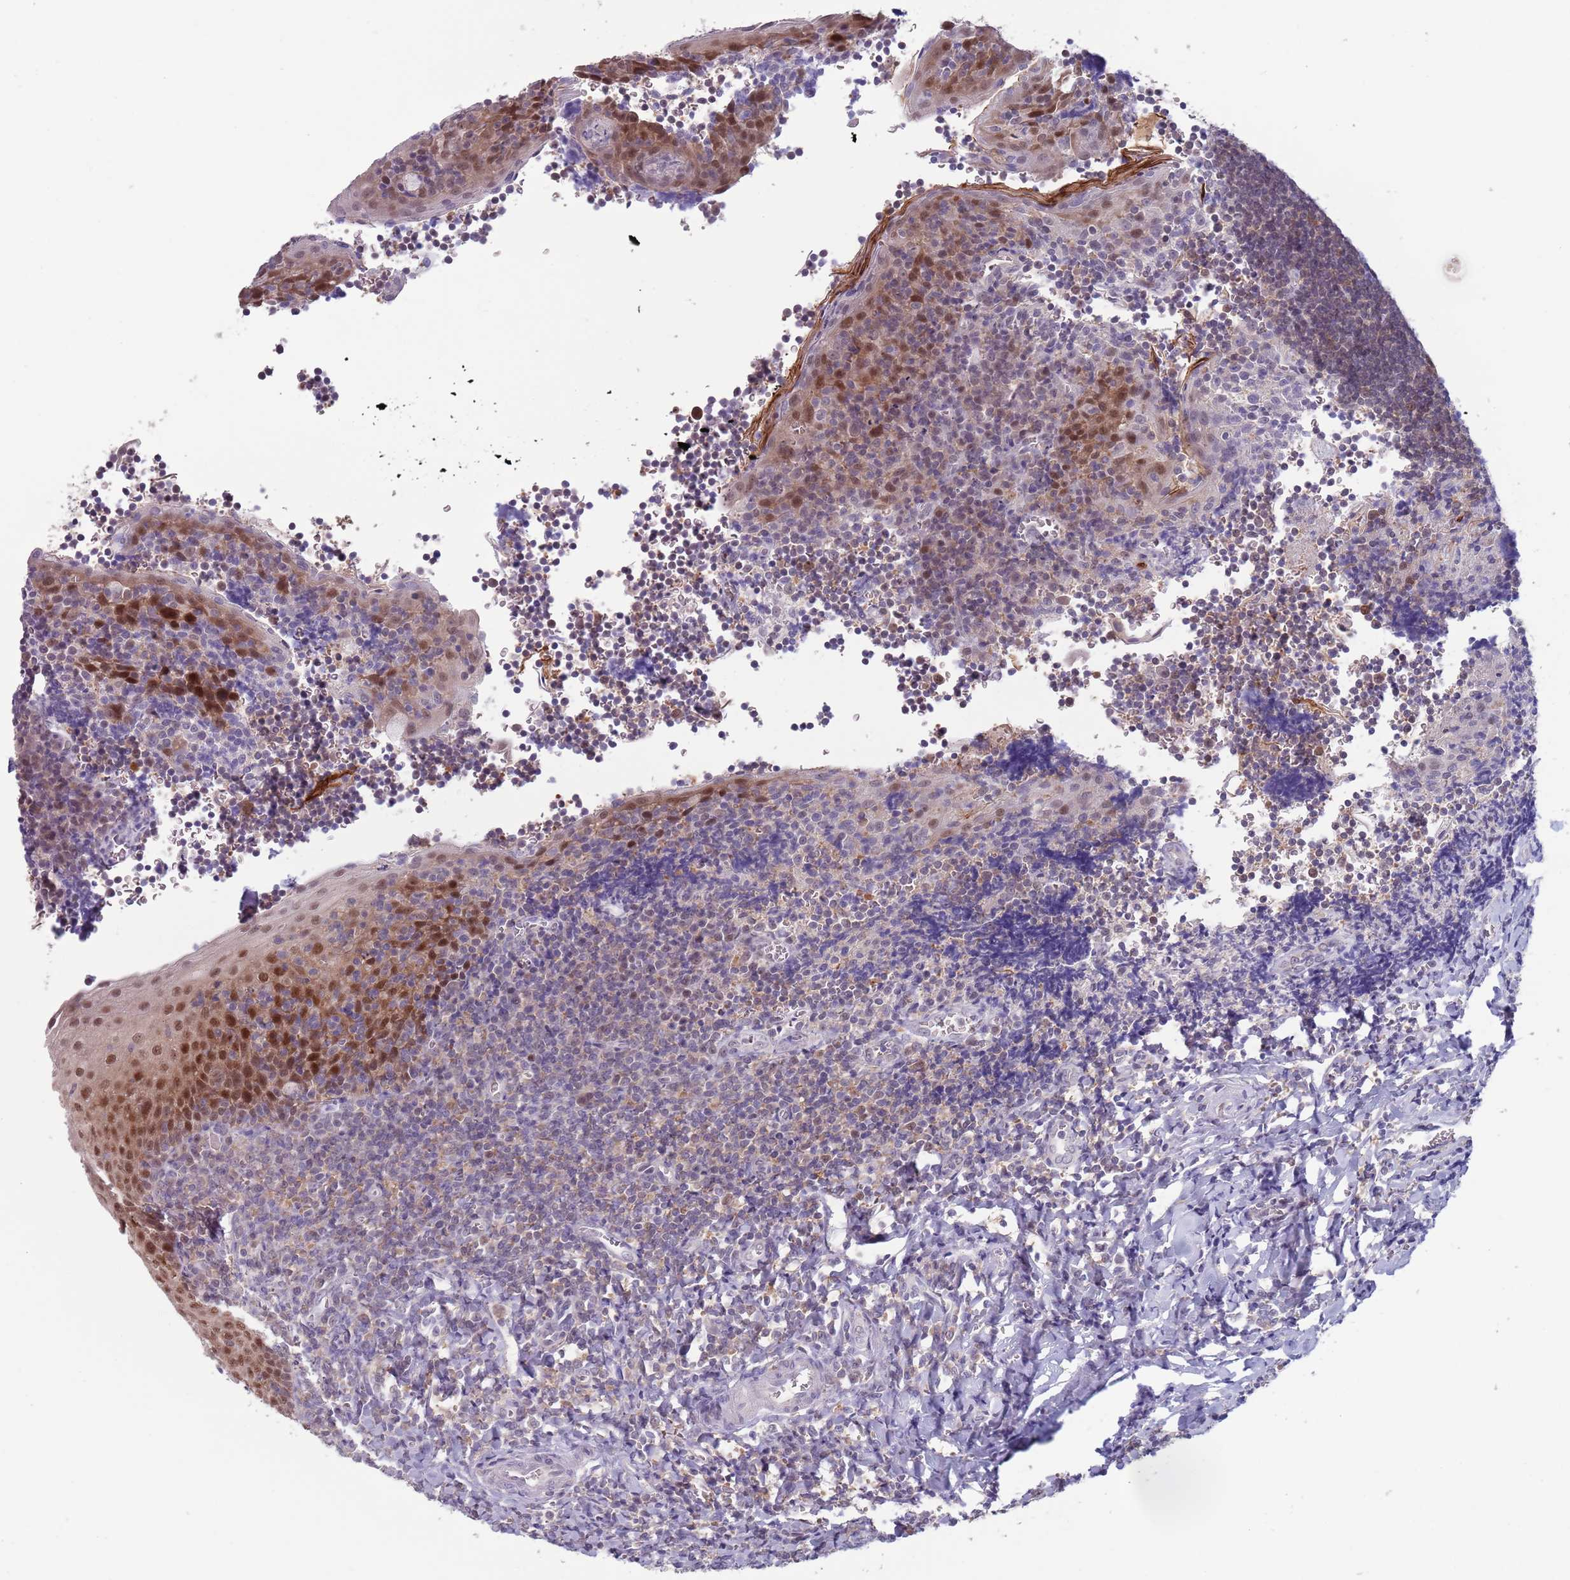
{"staining": {"intensity": "moderate", "quantity": "25%-75%", "location": "cytoplasmic/membranous,nuclear"}, "tissue": "tonsil", "cell_type": "Germinal center cells", "image_type": "normal", "snomed": [{"axis": "morphology", "description": "Normal tissue, NOS"}, {"axis": "topography", "description": "Tonsil"}], "caption": "A brown stain highlights moderate cytoplasmic/membranous,nuclear positivity of a protein in germinal center cells of normal tonsil.", "gene": "CLNS1A", "patient": {"sex": "male", "age": 27}}